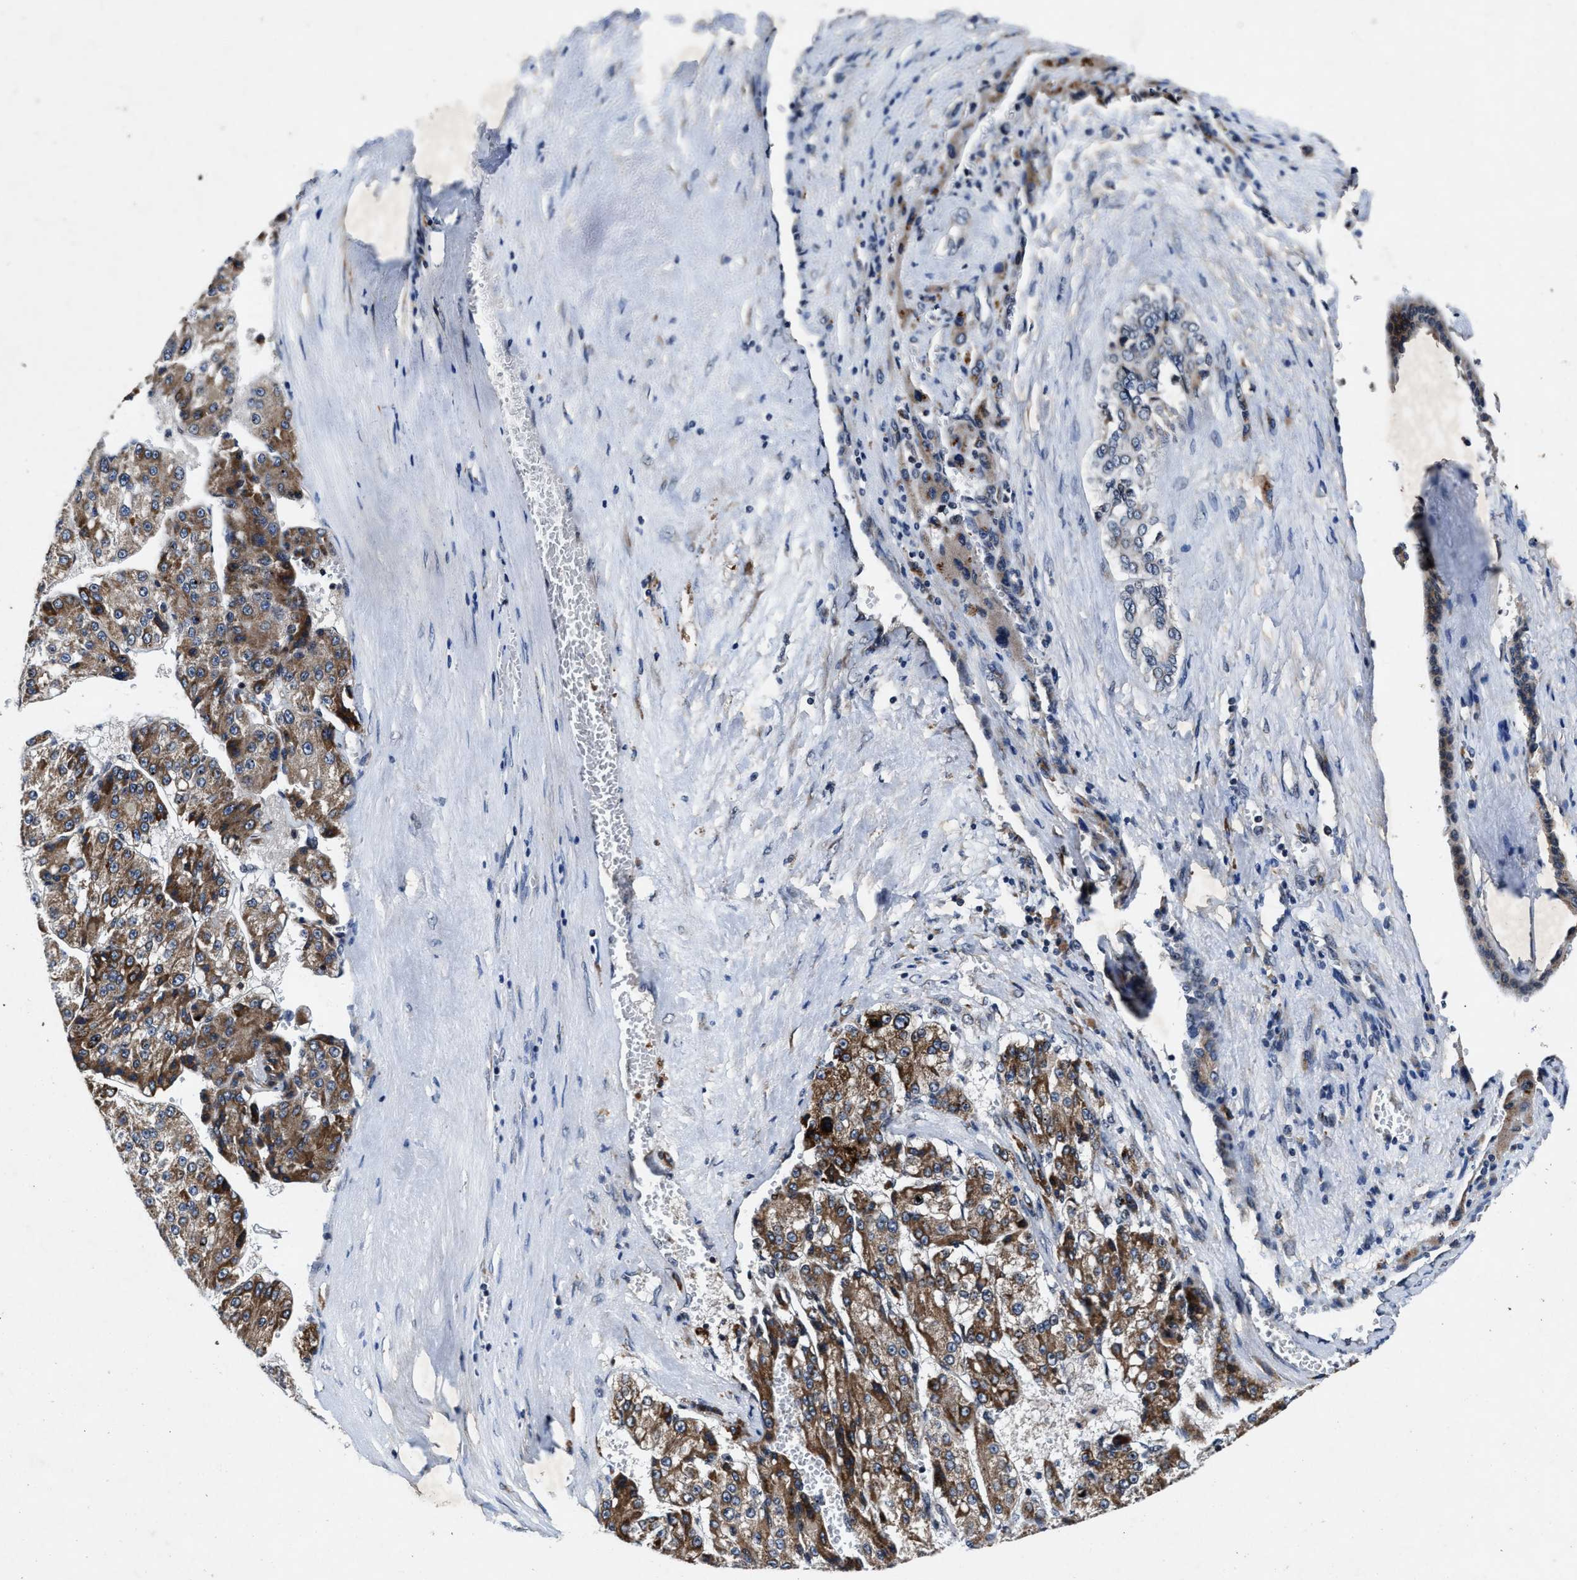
{"staining": {"intensity": "moderate", "quantity": ">75%", "location": "cytoplasmic/membranous"}, "tissue": "liver cancer", "cell_type": "Tumor cells", "image_type": "cancer", "snomed": [{"axis": "morphology", "description": "Carcinoma, Hepatocellular, NOS"}, {"axis": "topography", "description": "Liver"}], "caption": "Protein analysis of liver hepatocellular carcinoma tissue displays moderate cytoplasmic/membranous positivity in about >75% of tumor cells. (DAB (3,3'-diaminobenzidine) = brown stain, brightfield microscopy at high magnification).", "gene": "TMEM53", "patient": {"sex": "female", "age": 73}}